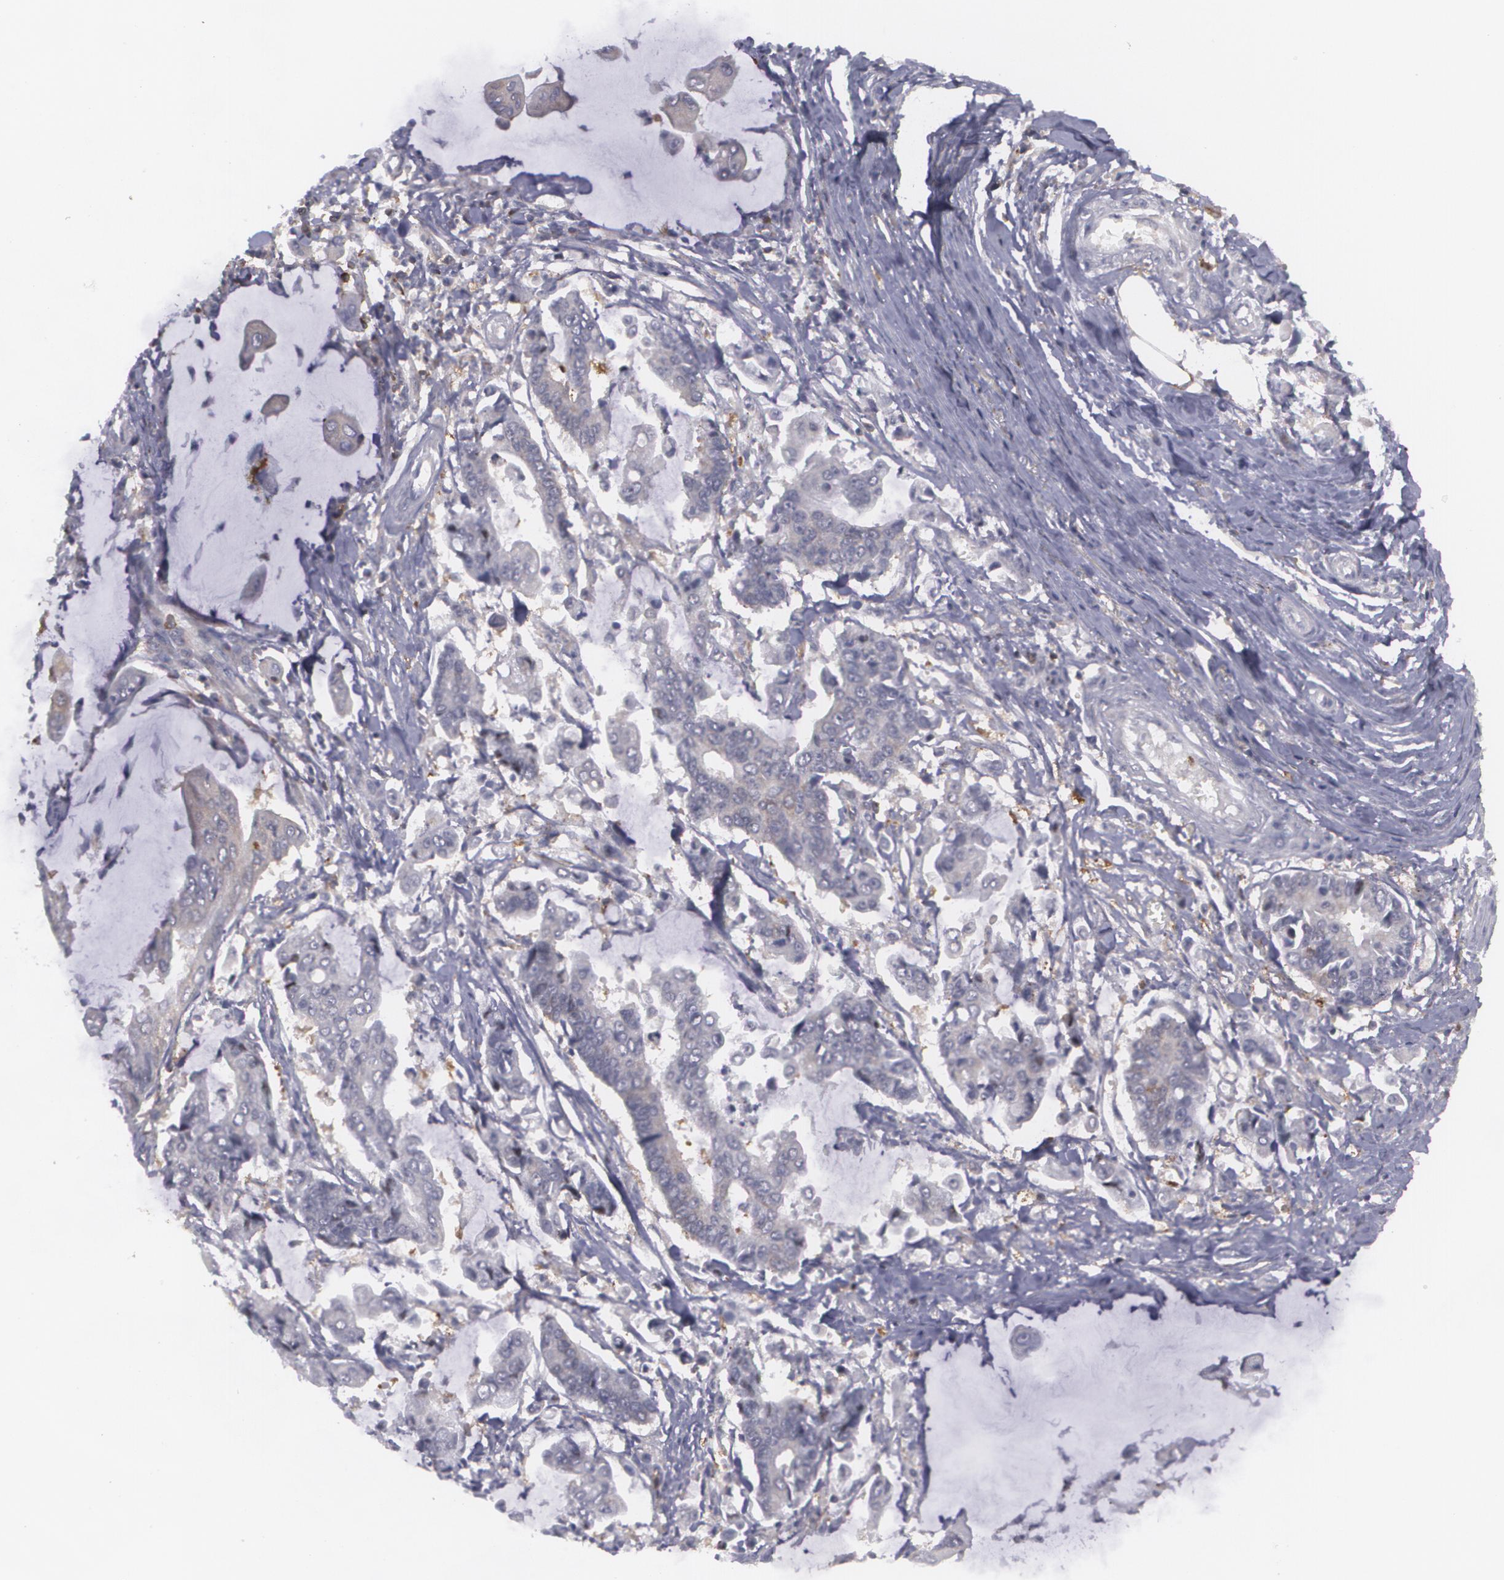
{"staining": {"intensity": "weak", "quantity": "25%-75%", "location": "cytoplasmic/membranous"}, "tissue": "stomach cancer", "cell_type": "Tumor cells", "image_type": "cancer", "snomed": [{"axis": "morphology", "description": "Adenocarcinoma, NOS"}, {"axis": "topography", "description": "Stomach, upper"}], "caption": "Tumor cells demonstrate low levels of weak cytoplasmic/membranous expression in approximately 25%-75% of cells in stomach cancer.", "gene": "BIN1", "patient": {"sex": "male", "age": 80}}